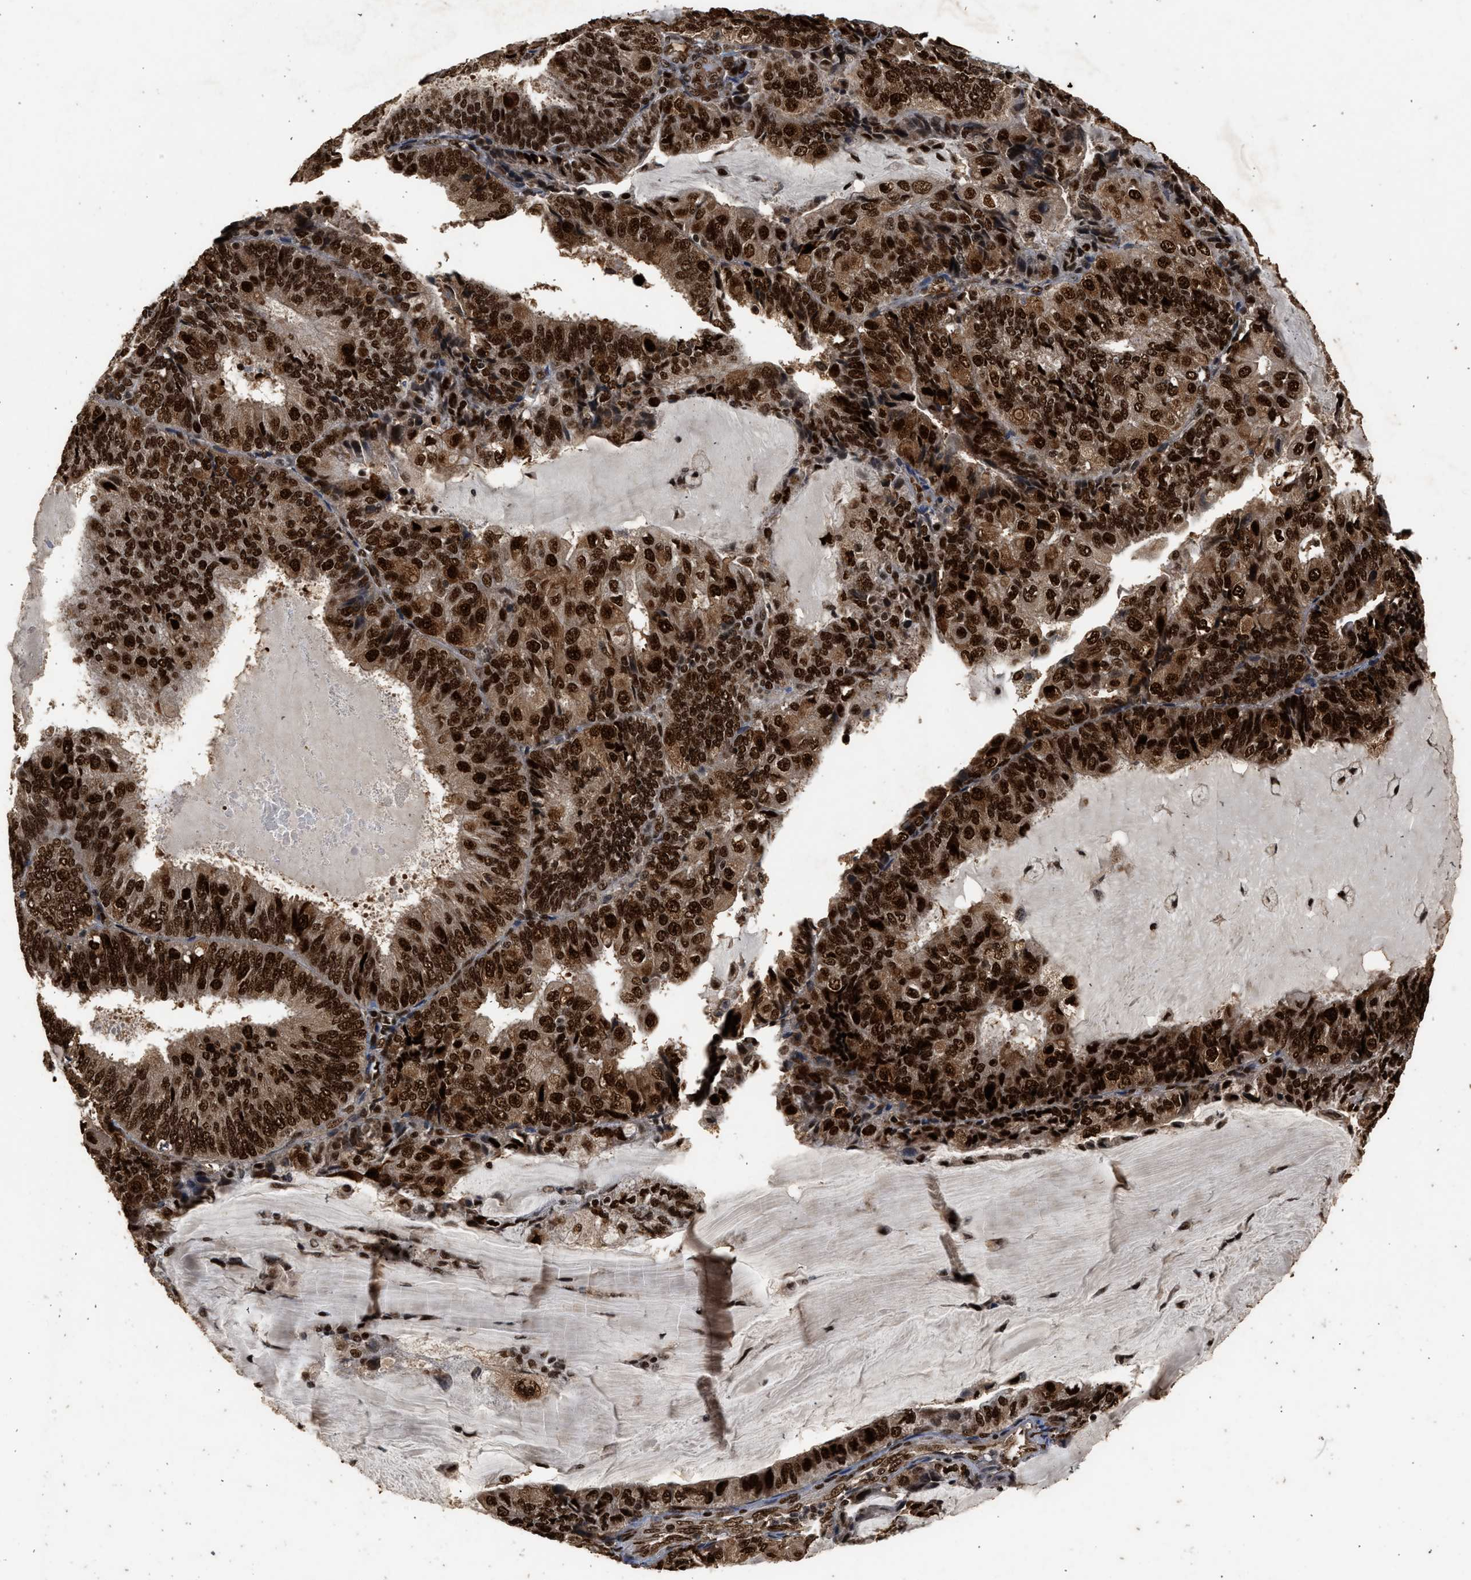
{"staining": {"intensity": "strong", "quantity": ">75%", "location": "cytoplasmic/membranous,nuclear"}, "tissue": "endometrial cancer", "cell_type": "Tumor cells", "image_type": "cancer", "snomed": [{"axis": "morphology", "description": "Adenocarcinoma, NOS"}, {"axis": "topography", "description": "Endometrium"}], "caption": "Protein expression analysis of human adenocarcinoma (endometrial) reveals strong cytoplasmic/membranous and nuclear staining in approximately >75% of tumor cells. (Stains: DAB in brown, nuclei in blue, Microscopy: brightfield microscopy at high magnification).", "gene": "PPP4R3B", "patient": {"sex": "female", "age": 81}}